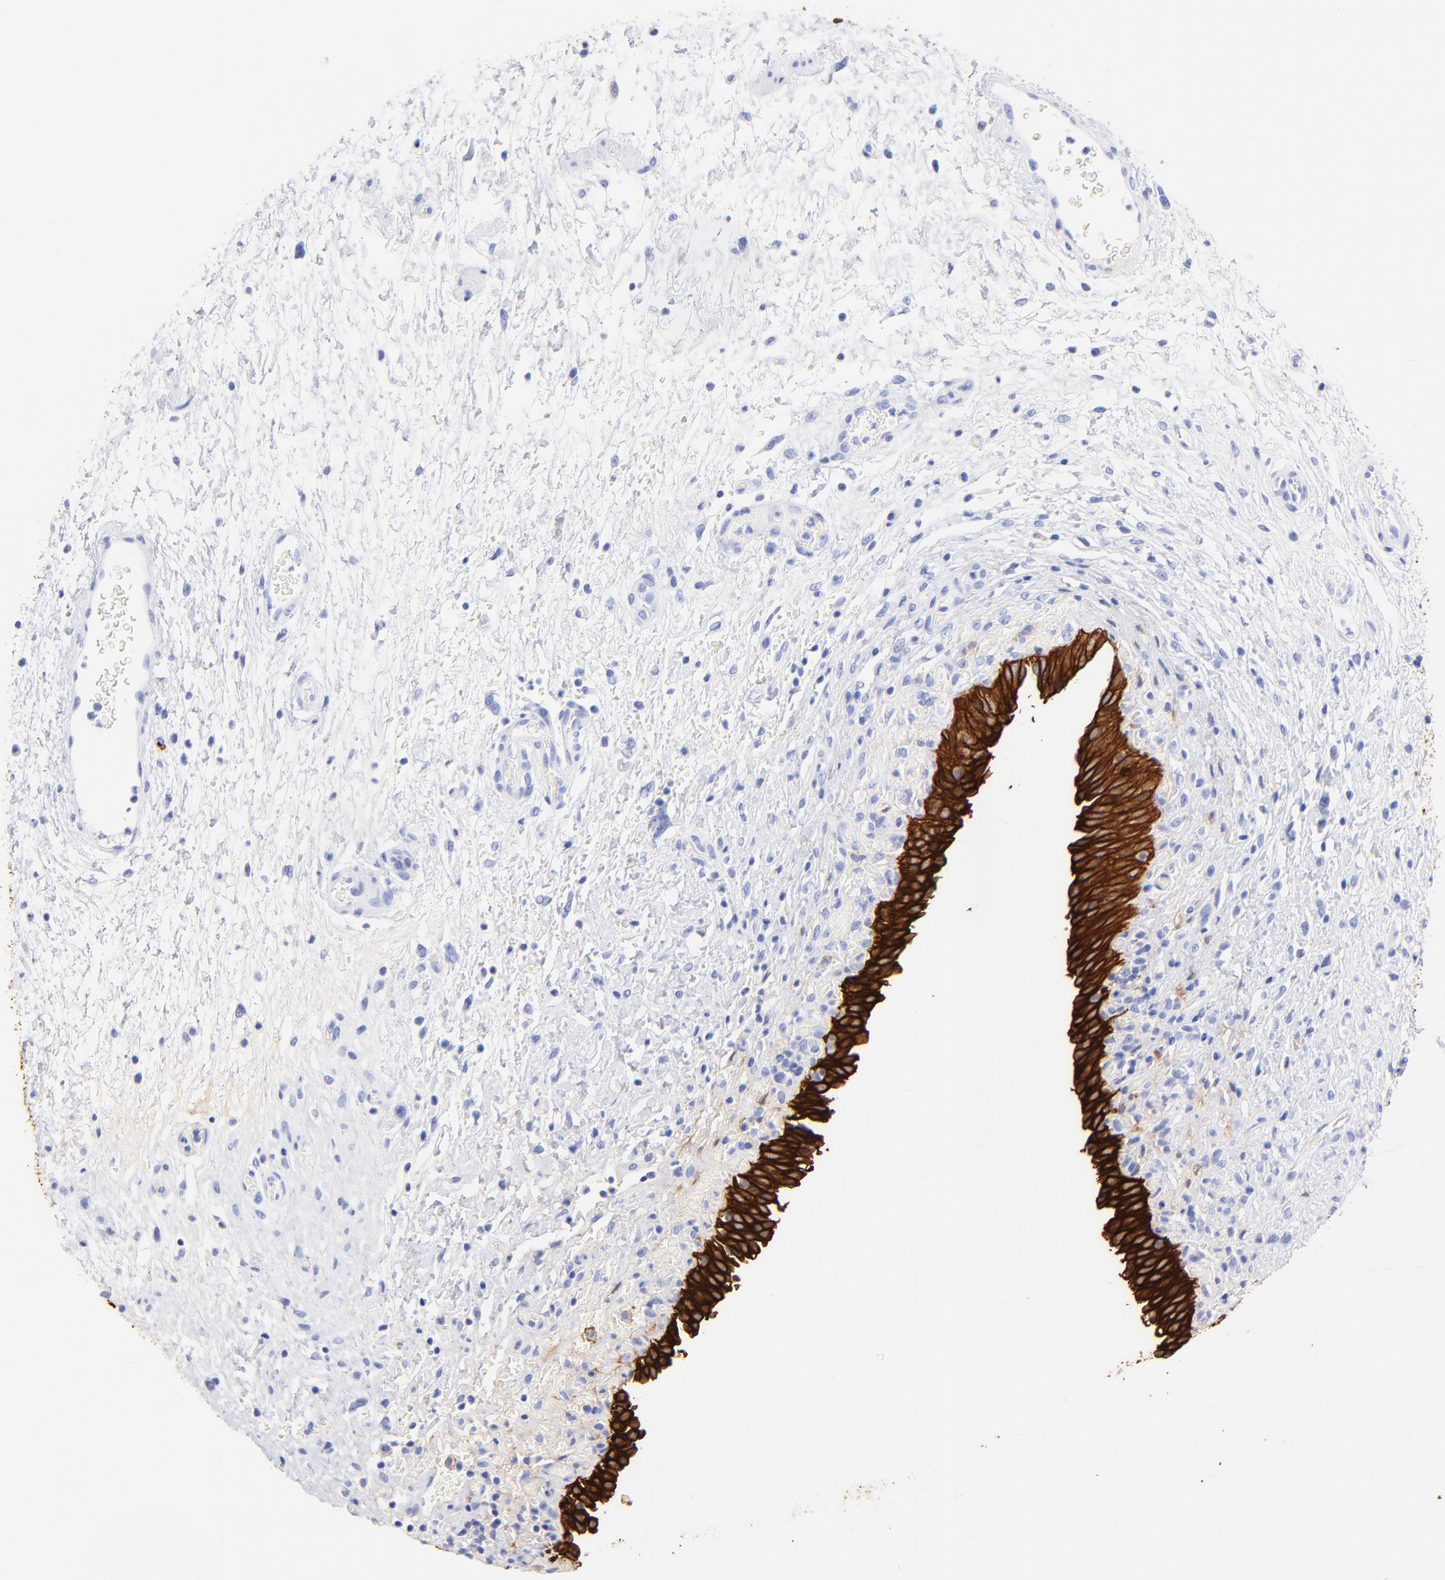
{"staining": {"intensity": "strong", "quantity": ">75%", "location": "cytoplasmic/membranous"}, "tissue": "urinary bladder", "cell_type": "Urothelial cells", "image_type": "normal", "snomed": [{"axis": "morphology", "description": "Normal tissue, NOS"}, {"axis": "topography", "description": "Urinary bladder"}], "caption": "The image displays staining of unremarkable urinary bladder, revealing strong cytoplasmic/membranous protein expression (brown color) within urothelial cells. (DAB IHC with brightfield microscopy, high magnification).", "gene": "KRT19", "patient": {"sex": "male", "age": 51}}